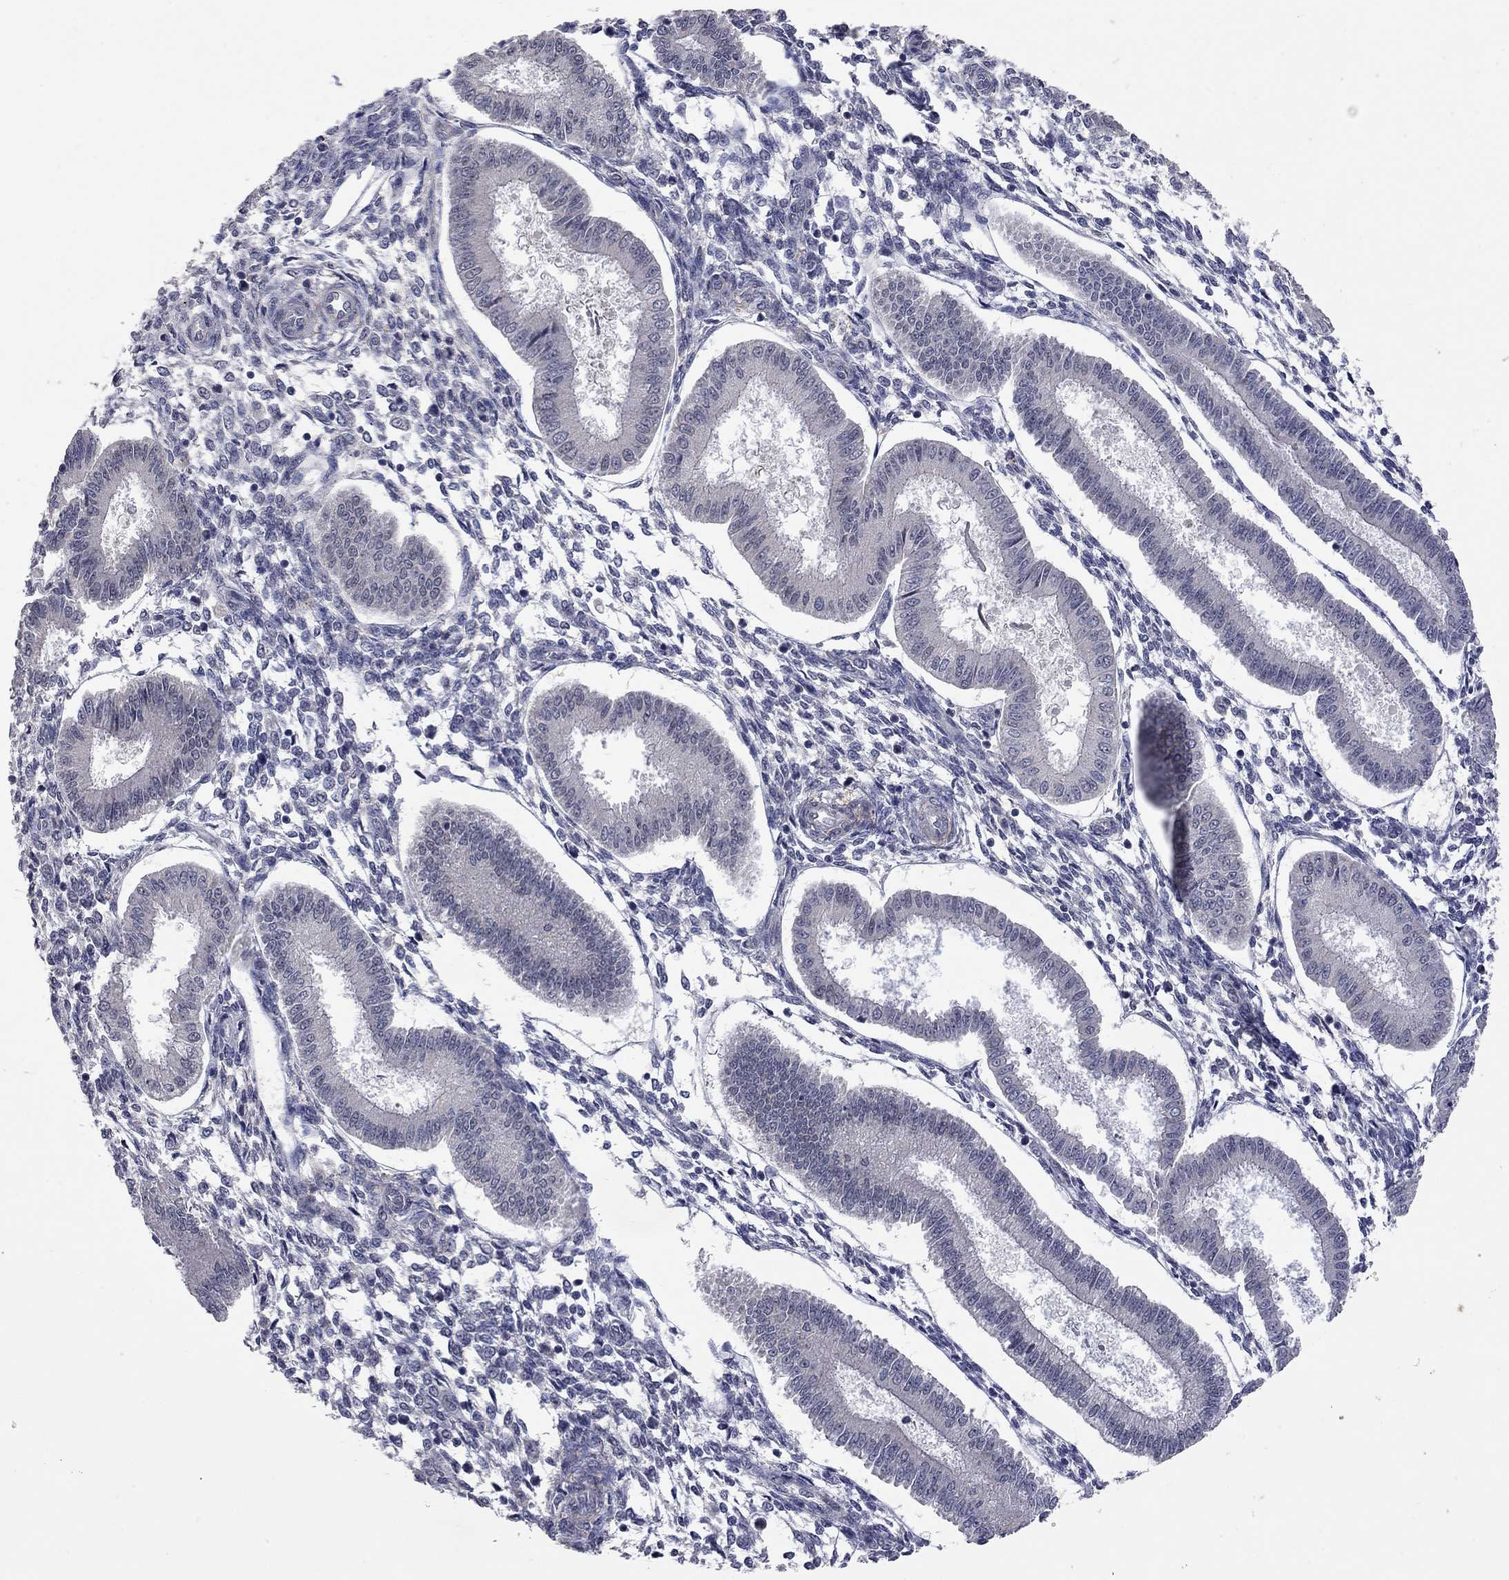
{"staining": {"intensity": "negative", "quantity": "none", "location": "none"}, "tissue": "endometrium", "cell_type": "Cells in endometrial stroma", "image_type": "normal", "snomed": [{"axis": "morphology", "description": "Normal tissue, NOS"}, {"axis": "topography", "description": "Endometrium"}], "caption": "This is an immunohistochemistry histopathology image of benign human endometrium. There is no staining in cells in endometrial stroma.", "gene": "FABP12", "patient": {"sex": "female", "age": 43}}